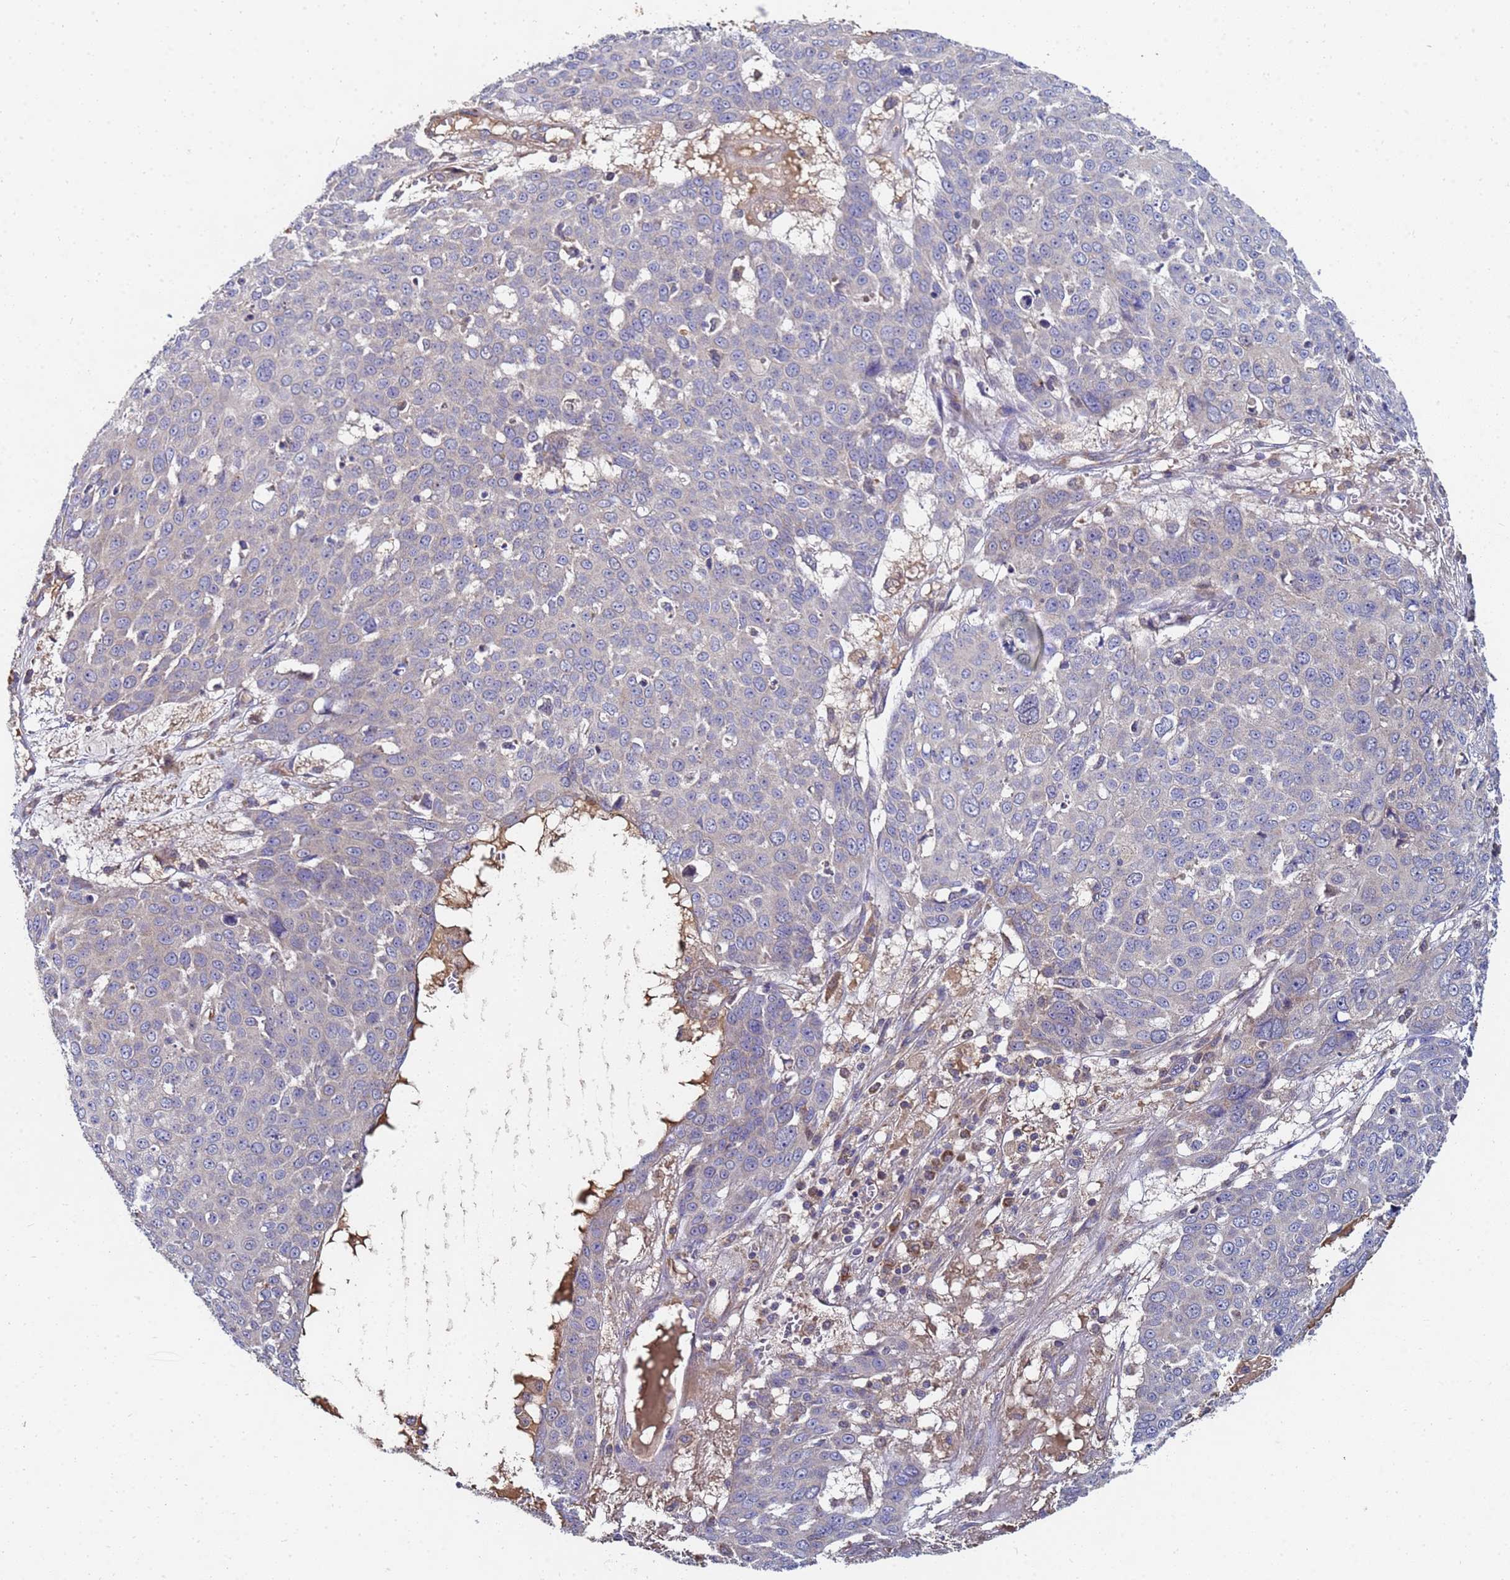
{"staining": {"intensity": "negative", "quantity": "none", "location": "none"}, "tissue": "skin cancer", "cell_type": "Tumor cells", "image_type": "cancer", "snomed": [{"axis": "morphology", "description": "Squamous cell carcinoma, NOS"}, {"axis": "topography", "description": "Skin"}], "caption": "The IHC histopathology image has no significant positivity in tumor cells of squamous cell carcinoma (skin) tissue.", "gene": "C5orf34", "patient": {"sex": "male", "age": 71}}